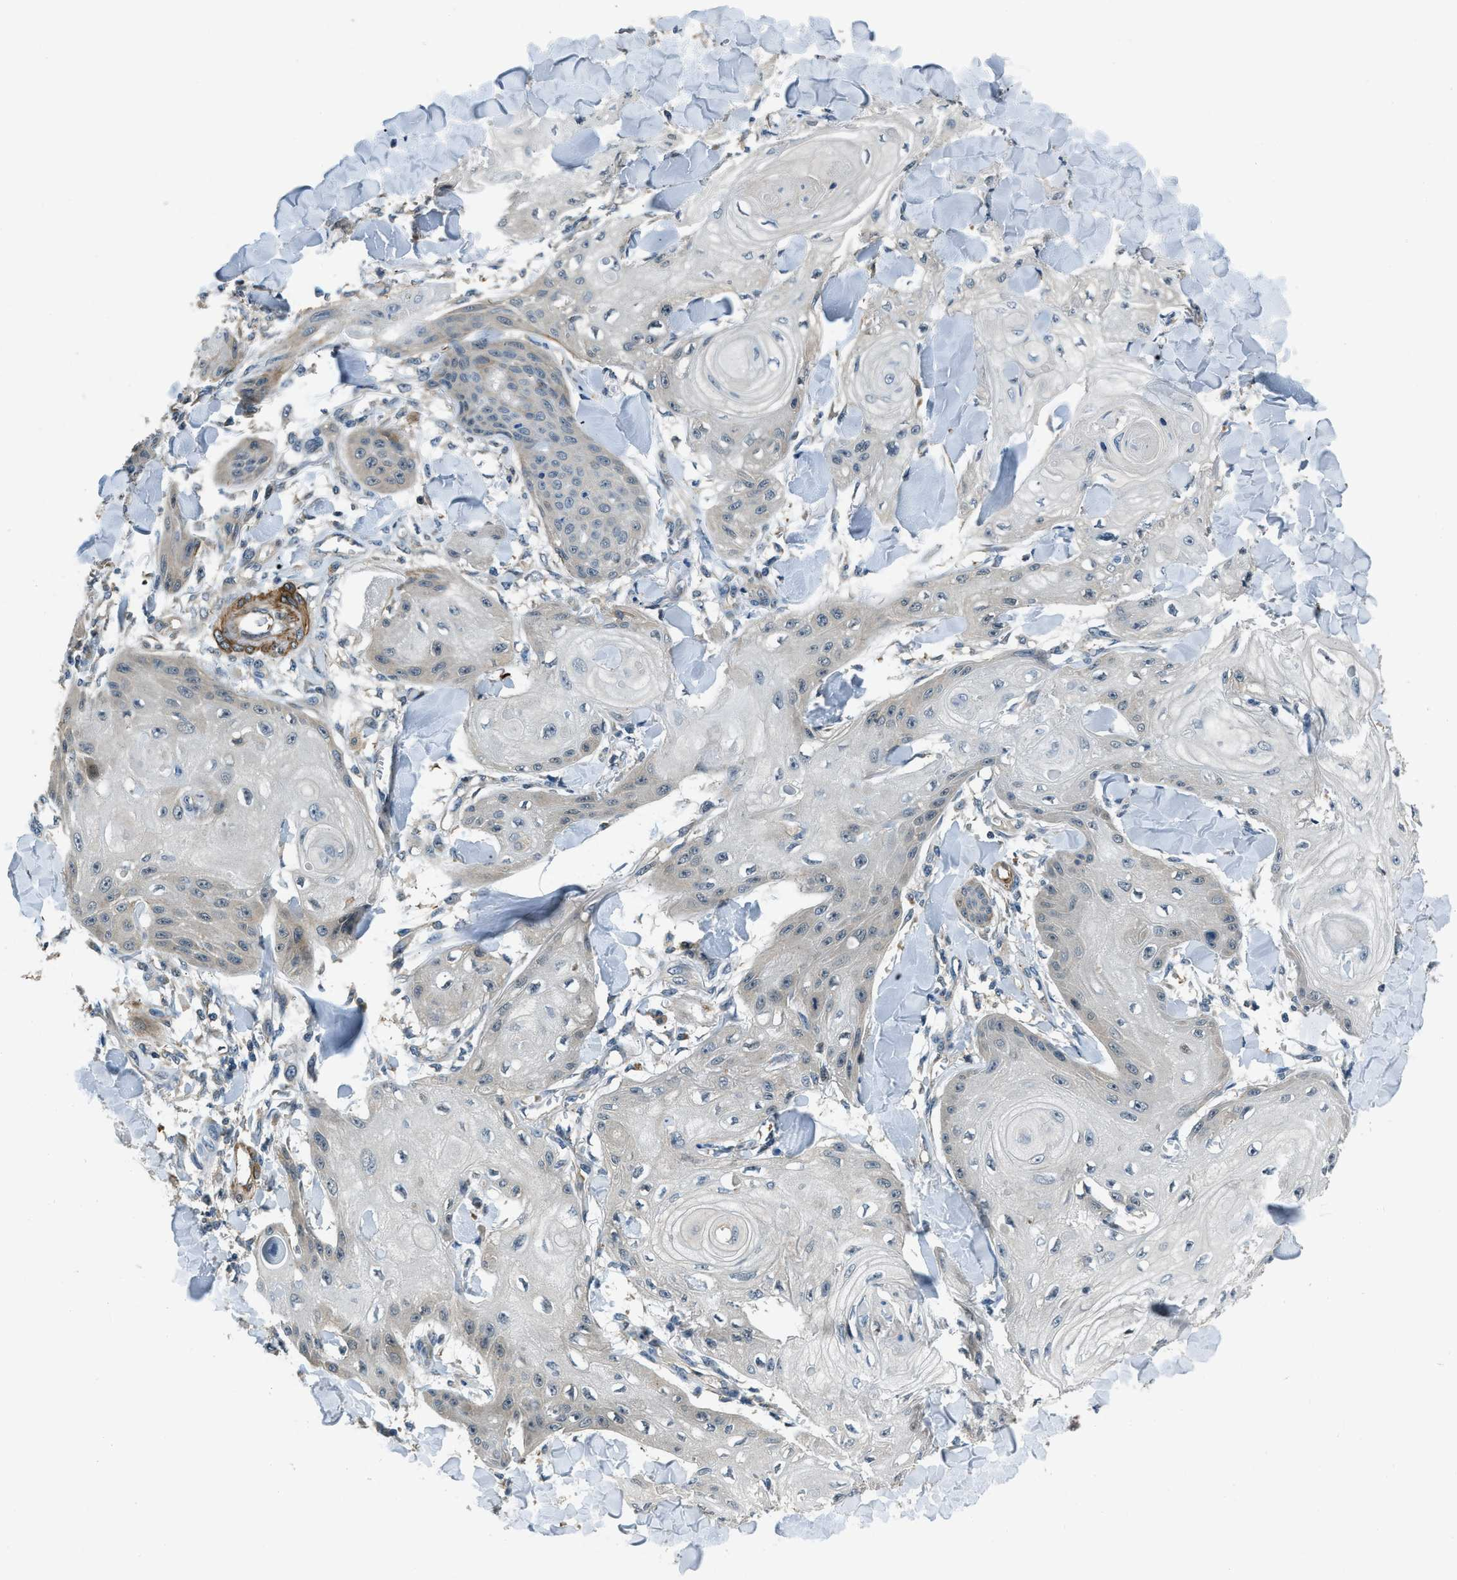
{"staining": {"intensity": "negative", "quantity": "none", "location": "none"}, "tissue": "skin cancer", "cell_type": "Tumor cells", "image_type": "cancer", "snomed": [{"axis": "morphology", "description": "Squamous cell carcinoma, NOS"}, {"axis": "topography", "description": "Skin"}], "caption": "There is no significant positivity in tumor cells of skin squamous cell carcinoma.", "gene": "NUDCD3", "patient": {"sex": "male", "age": 74}}